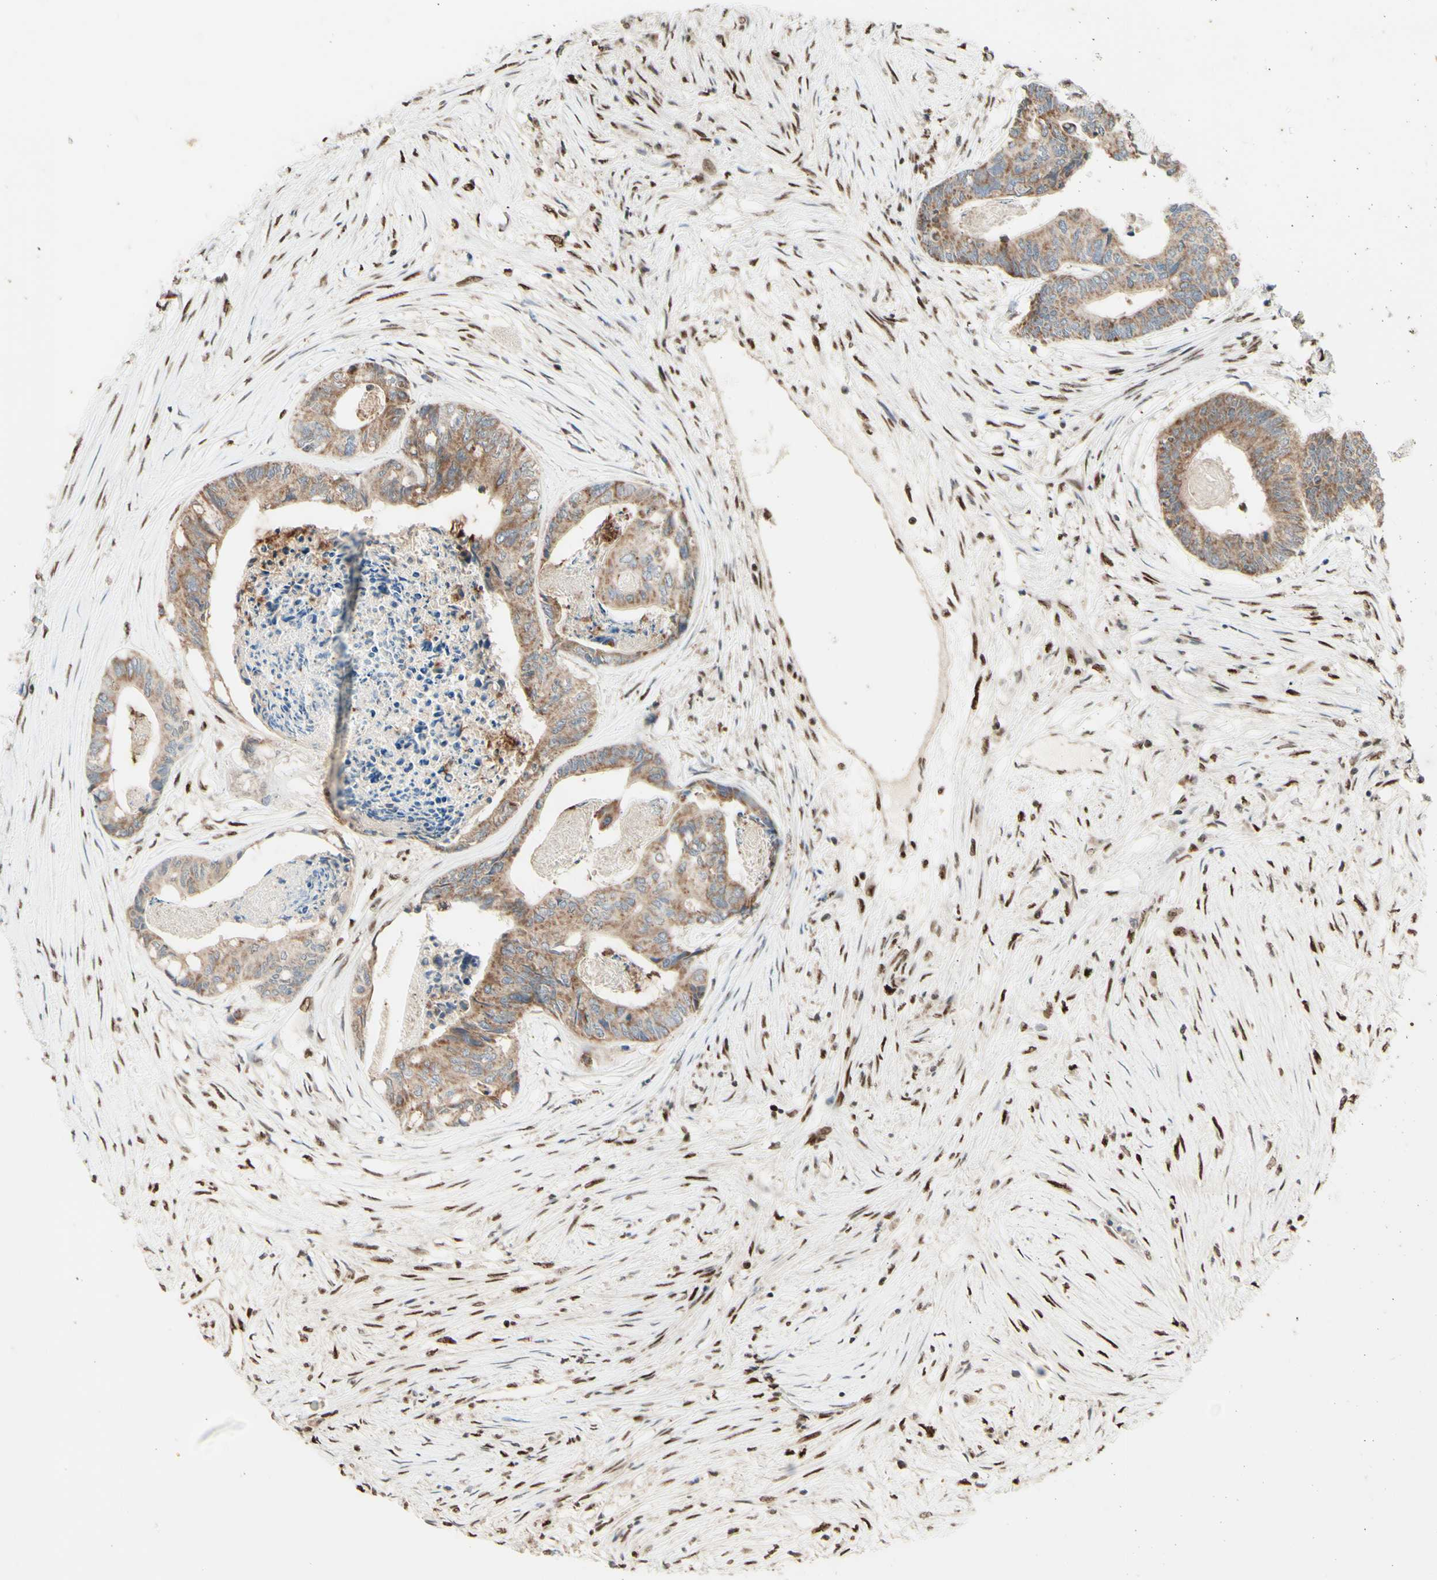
{"staining": {"intensity": "weak", "quantity": ">75%", "location": "cytoplasmic/membranous"}, "tissue": "colorectal cancer", "cell_type": "Tumor cells", "image_type": "cancer", "snomed": [{"axis": "morphology", "description": "Adenocarcinoma, NOS"}, {"axis": "topography", "description": "Rectum"}], "caption": "Approximately >75% of tumor cells in colorectal cancer reveal weak cytoplasmic/membranous protein positivity as visualized by brown immunohistochemical staining.", "gene": "NR3C1", "patient": {"sex": "male", "age": 63}}